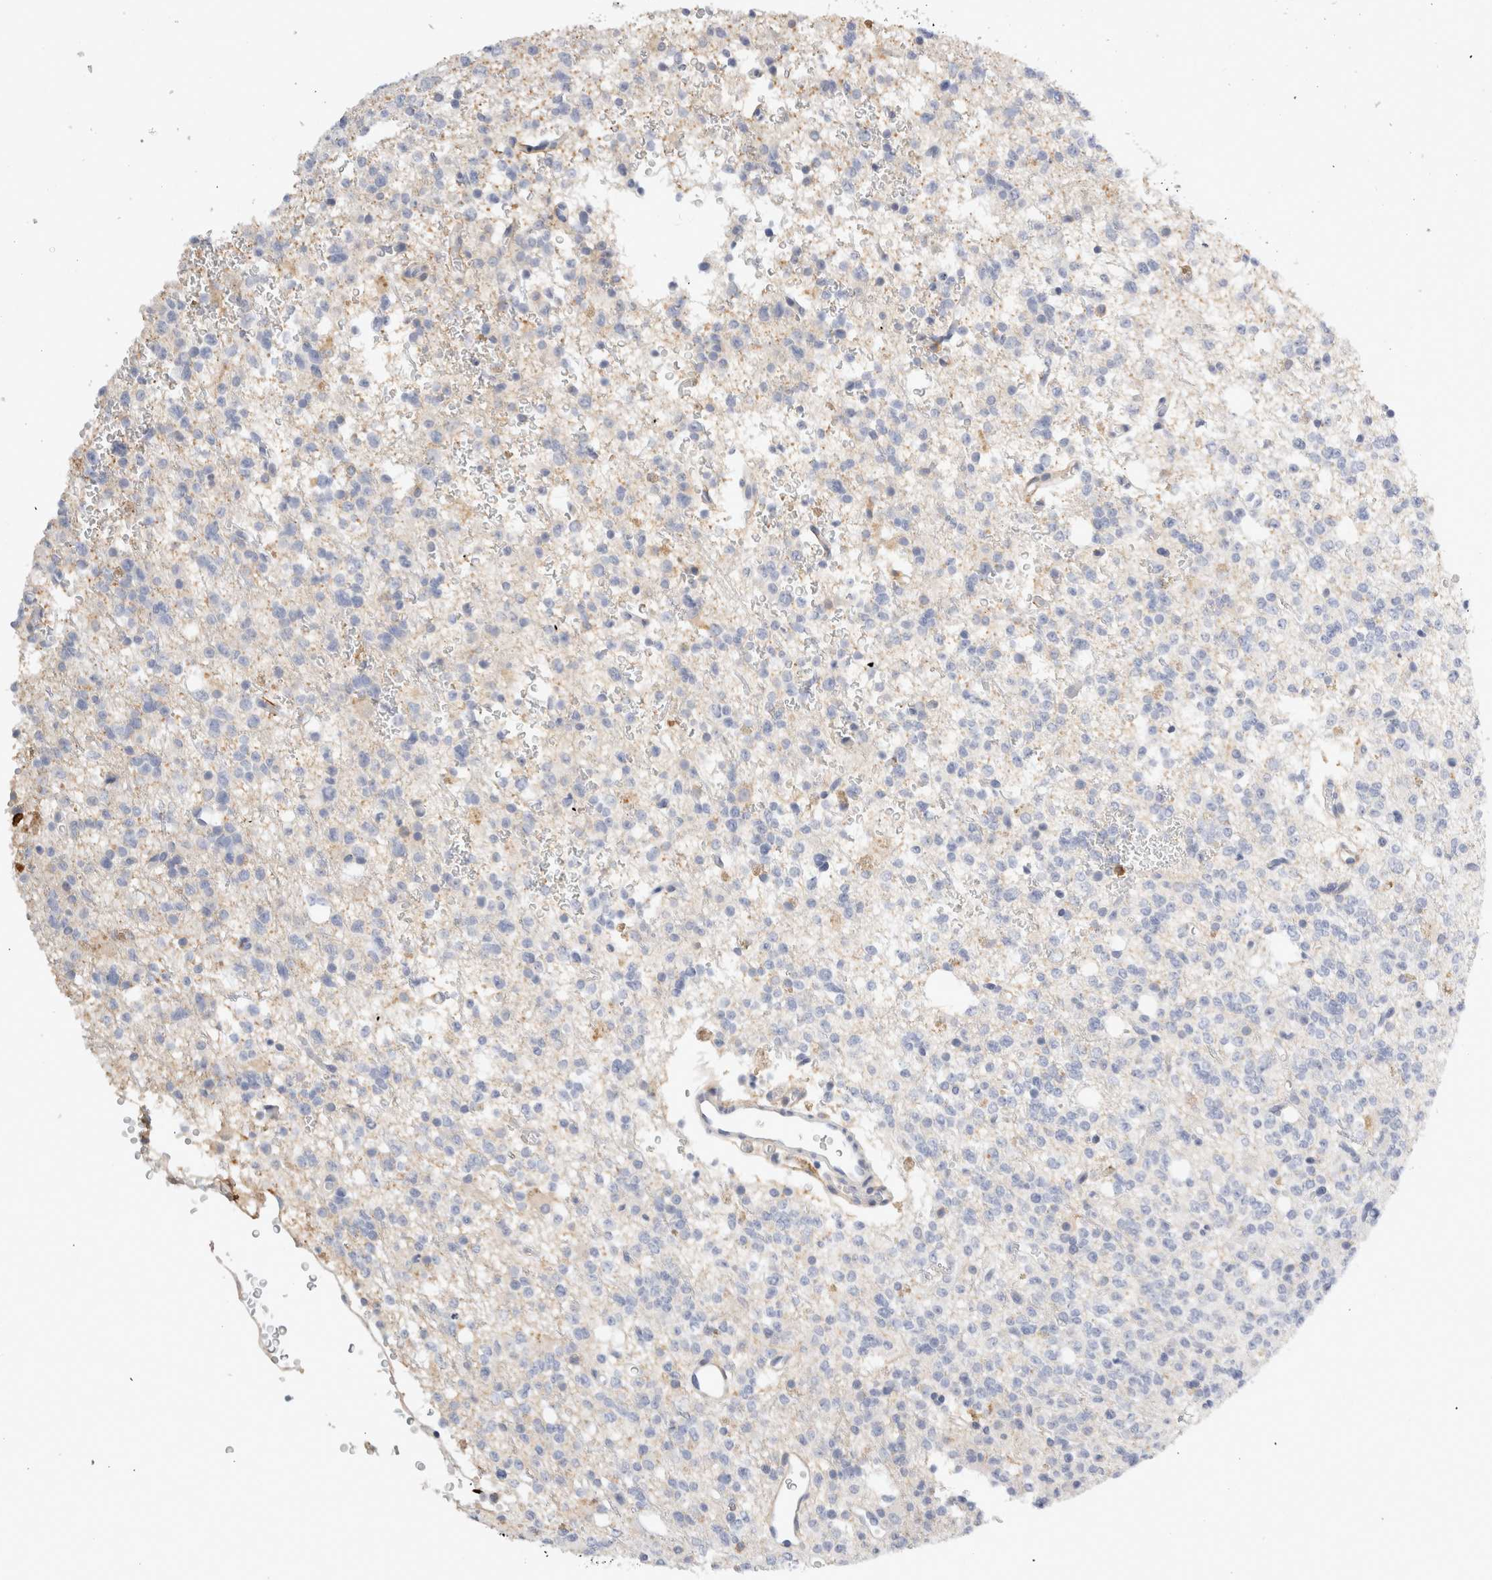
{"staining": {"intensity": "negative", "quantity": "none", "location": "none"}, "tissue": "glioma", "cell_type": "Tumor cells", "image_type": "cancer", "snomed": [{"axis": "morphology", "description": "Glioma, malignant, High grade"}, {"axis": "topography", "description": "Brain"}], "caption": "Immunohistochemistry of malignant high-grade glioma shows no staining in tumor cells.", "gene": "FGL2", "patient": {"sex": "female", "age": 62}}